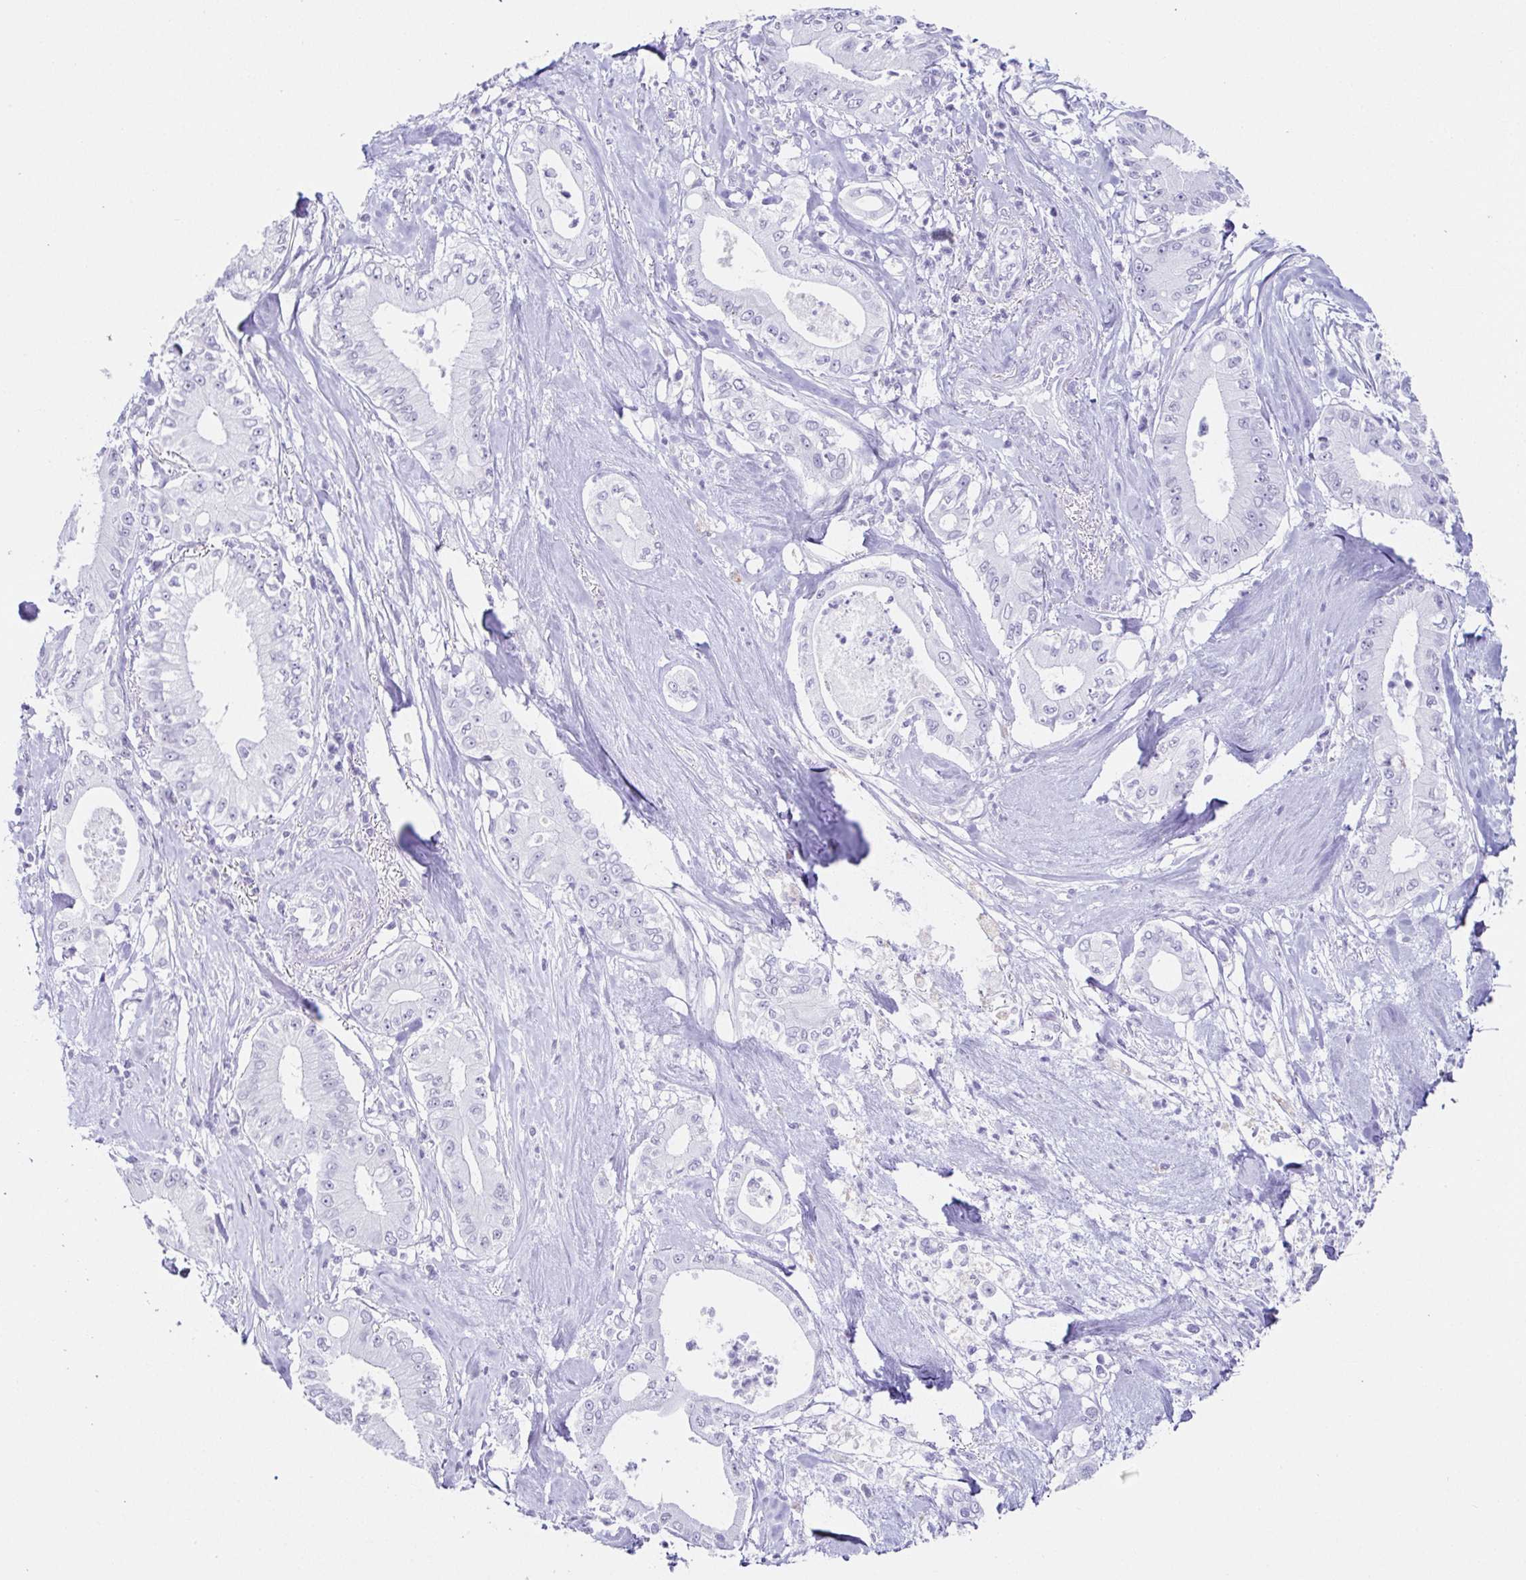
{"staining": {"intensity": "negative", "quantity": "none", "location": "none"}, "tissue": "pancreatic cancer", "cell_type": "Tumor cells", "image_type": "cancer", "snomed": [{"axis": "morphology", "description": "Adenocarcinoma, NOS"}, {"axis": "topography", "description": "Pancreas"}], "caption": "DAB immunohistochemical staining of human pancreatic cancer shows no significant positivity in tumor cells.", "gene": "ESX1", "patient": {"sex": "male", "age": 71}}